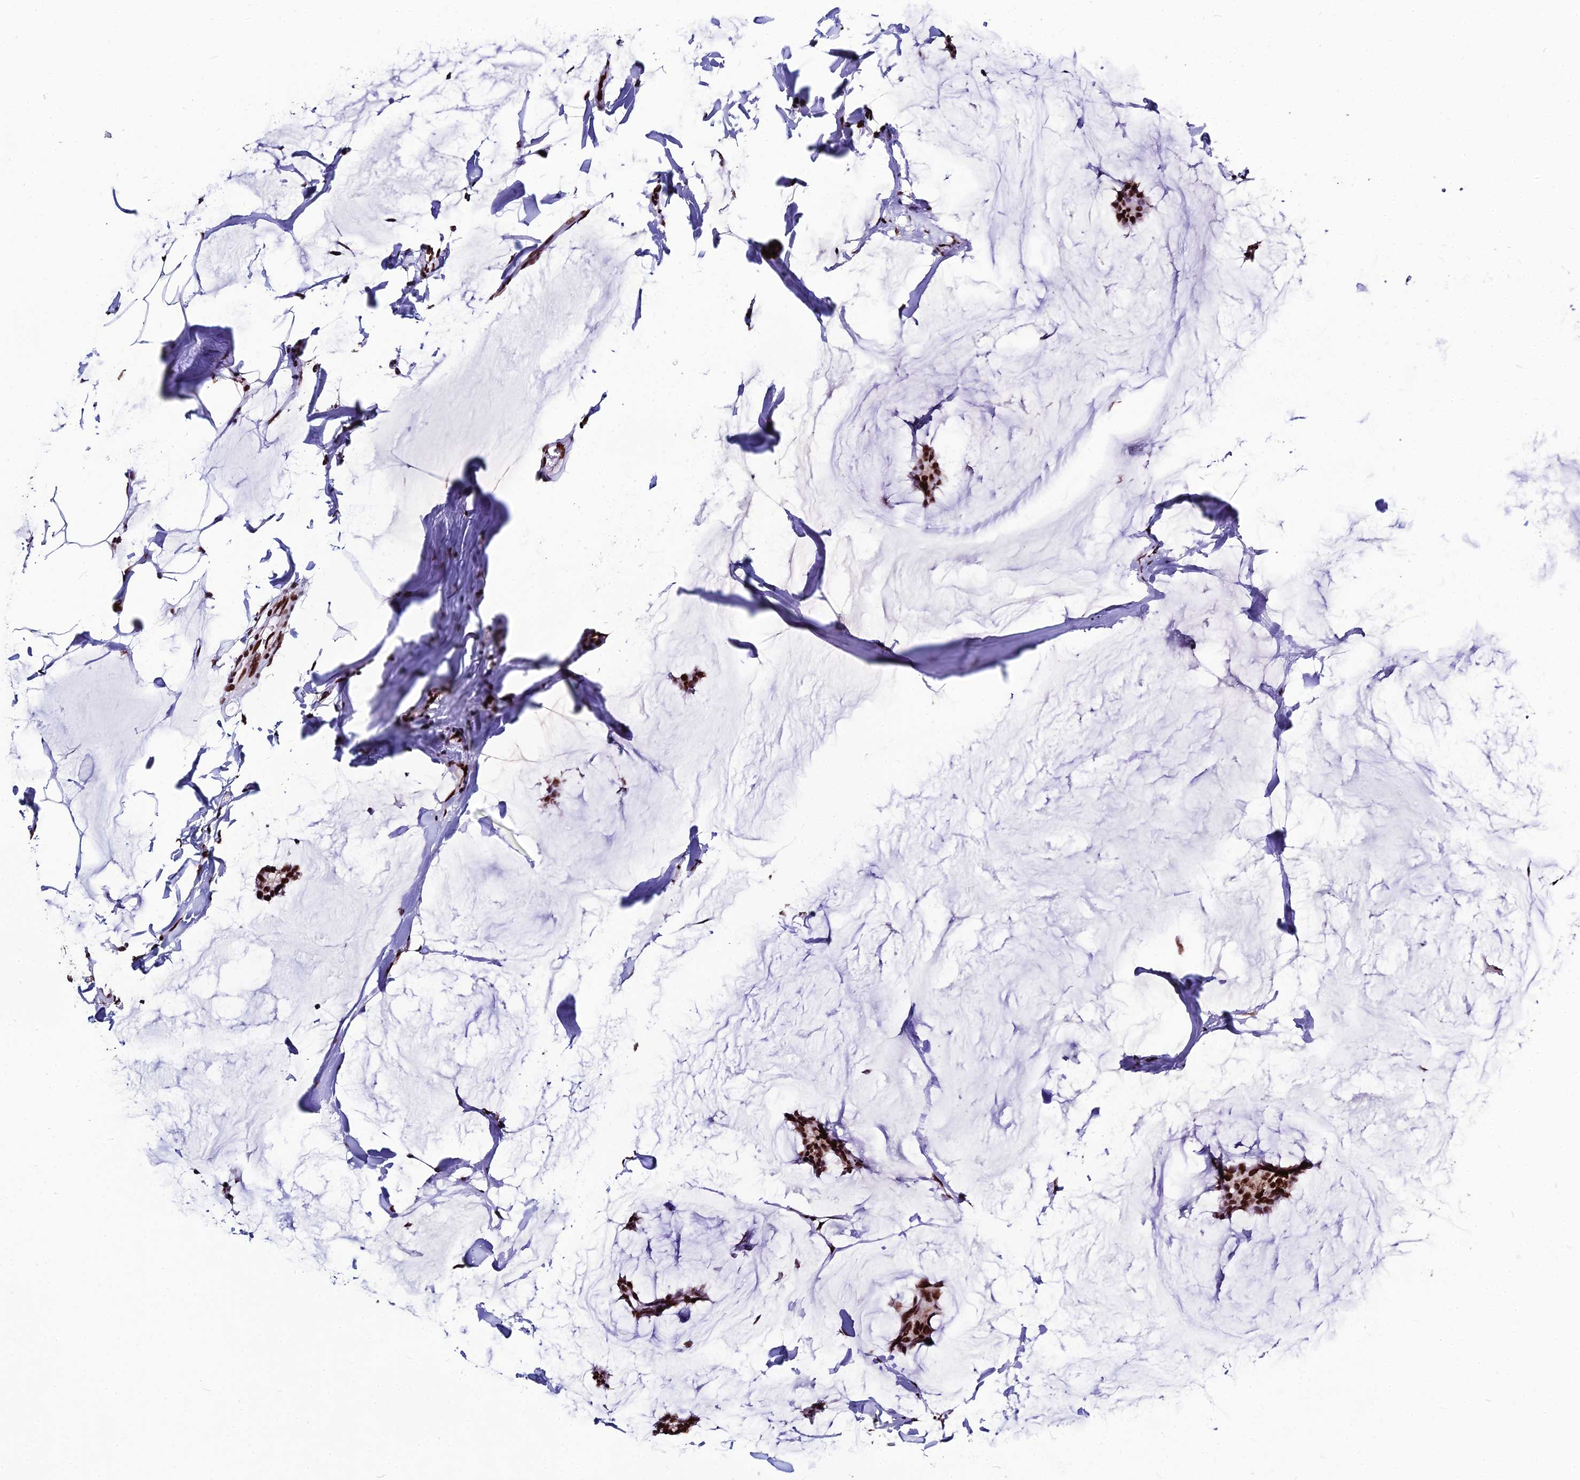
{"staining": {"intensity": "strong", "quantity": ">75%", "location": "nuclear"}, "tissue": "breast cancer", "cell_type": "Tumor cells", "image_type": "cancer", "snomed": [{"axis": "morphology", "description": "Duct carcinoma"}, {"axis": "topography", "description": "Breast"}], "caption": "Immunohistochemical staining of breast cancer (invasive ductal carcinoma) displays strong nuclear protein staining in approximately >75% of tumor cells. Using DAB (brown) and hematoxylin (blue) stains, captured at high magnification using brightfield microscopy.", "gene": "HNRNPH1", "patient": {"sex": "female", "age": 93}}